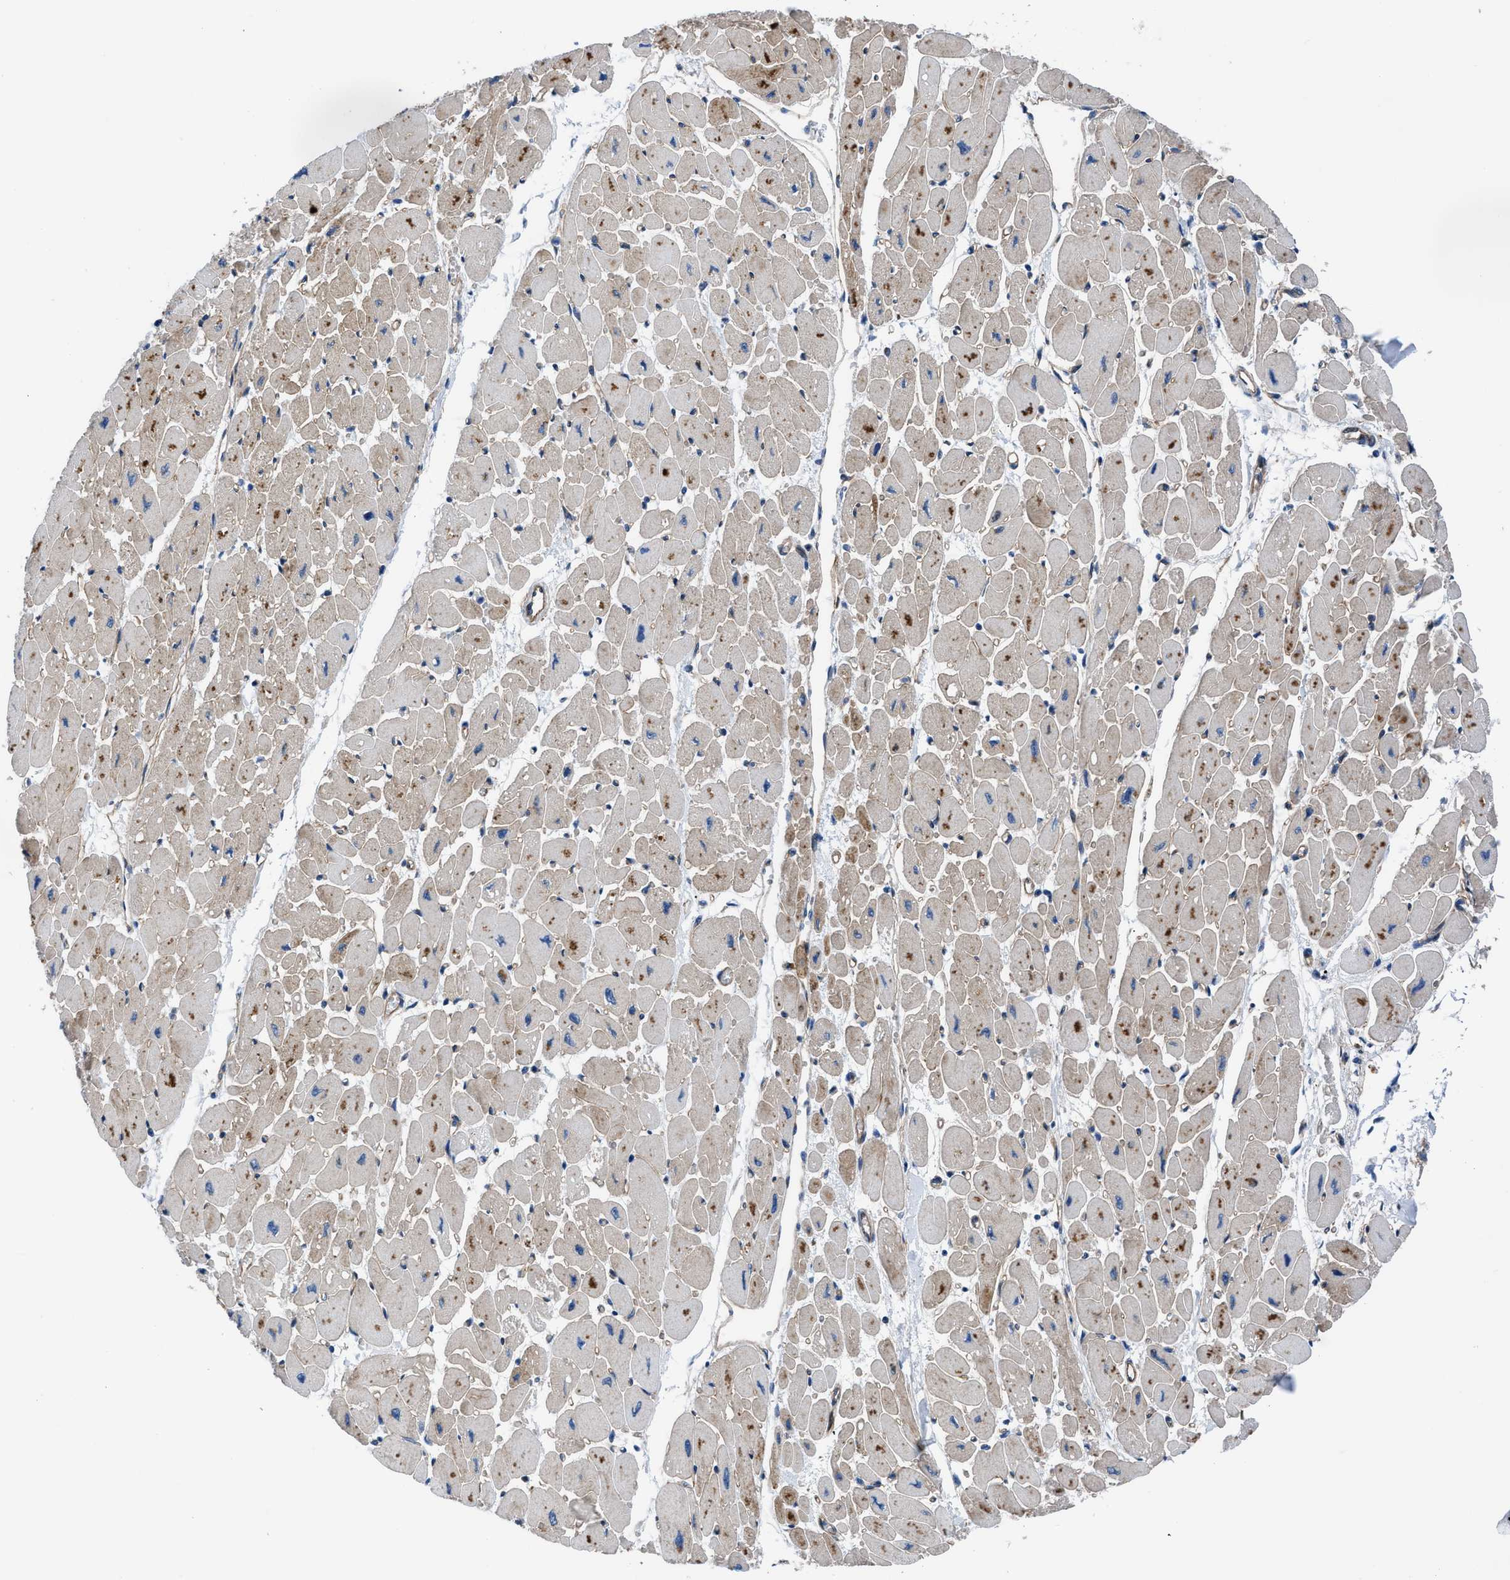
{"staining": {"intensity": "weak", "quantity": ">75%", "location": "cytoplasmic/membranous"}, "tissue": "heart muscle", "cell_type": "Cardiomyocytes", "image_type": "normal", "snomed": [{"axis": "morphology", "description": "Normal tissue, NOS"}, {"axis": "topography", "description": "Heart"}], "caption": "Immunohistochemistry (IHC) image of unremarkable heart muscle: heart muscle stained using immunohistochemistry (IHC) displays low levels of weak protein expression localized specifically in the cytoplasmic/membranous of cardiomyocytes, appearing as a cytoplasmic/membranous brown color.", "gene": "TRIP4", "patient": {"sex": "female", "age": 54}}